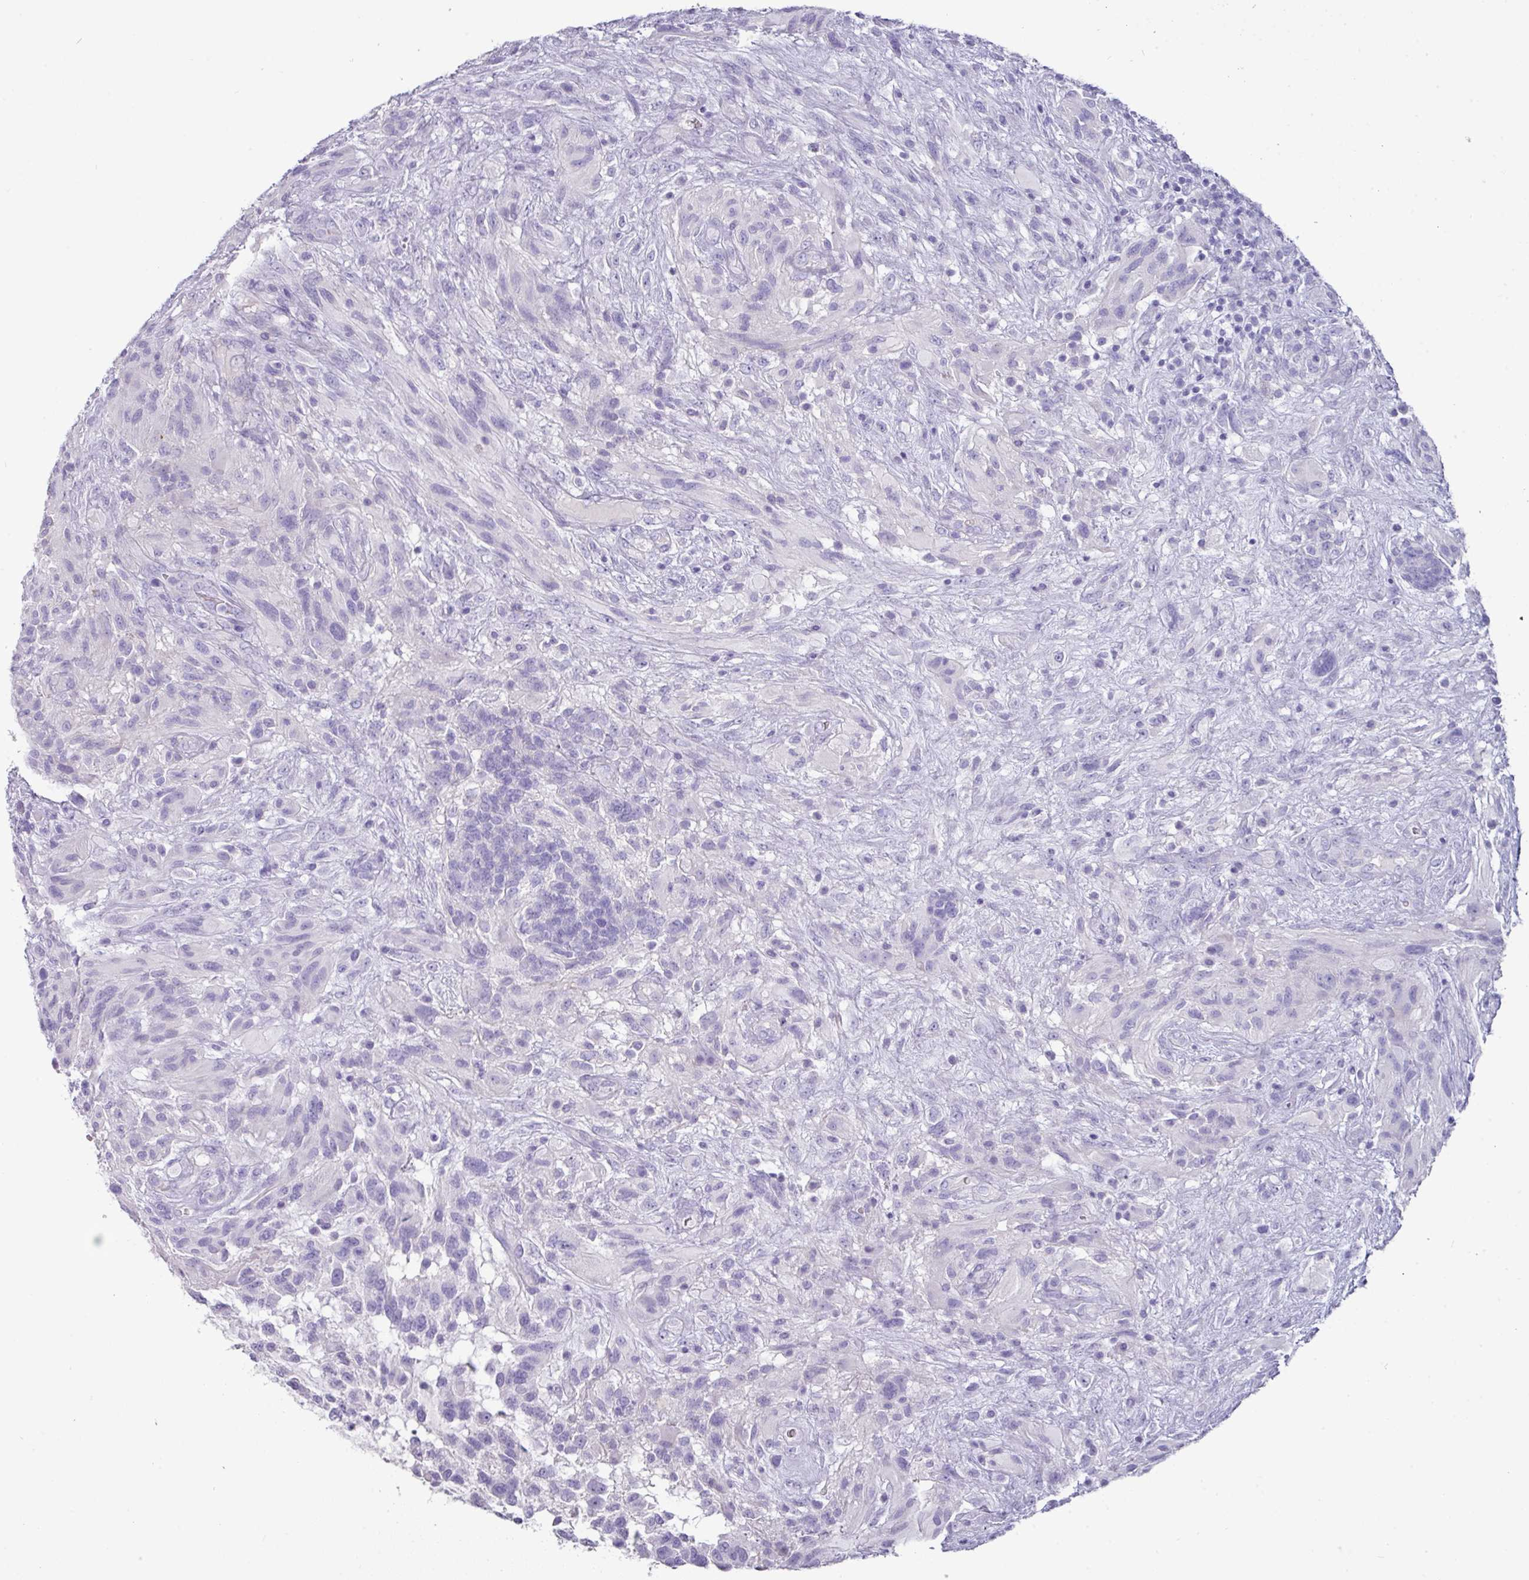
{"staining": {"intensity": "negative", "quantity": "none", "location": "none"}, "tissue": "glioma", "cell_type": "Tumor cells", "image_type": "cancer", "snomed": [{"axis": "morphology", "description": "Glioma, malignant, High grade"}, {"axis": "topography", "description": "Brain"}], "caption": "High power microscopy photomicrograph of an immunohistochemistry (IHC) histopathology image of malignant high-grade glioma, revealing no significant positivity in tumor cells.", "gene": "GSTA3", "patient": {"sex": "male", "age": 61}}